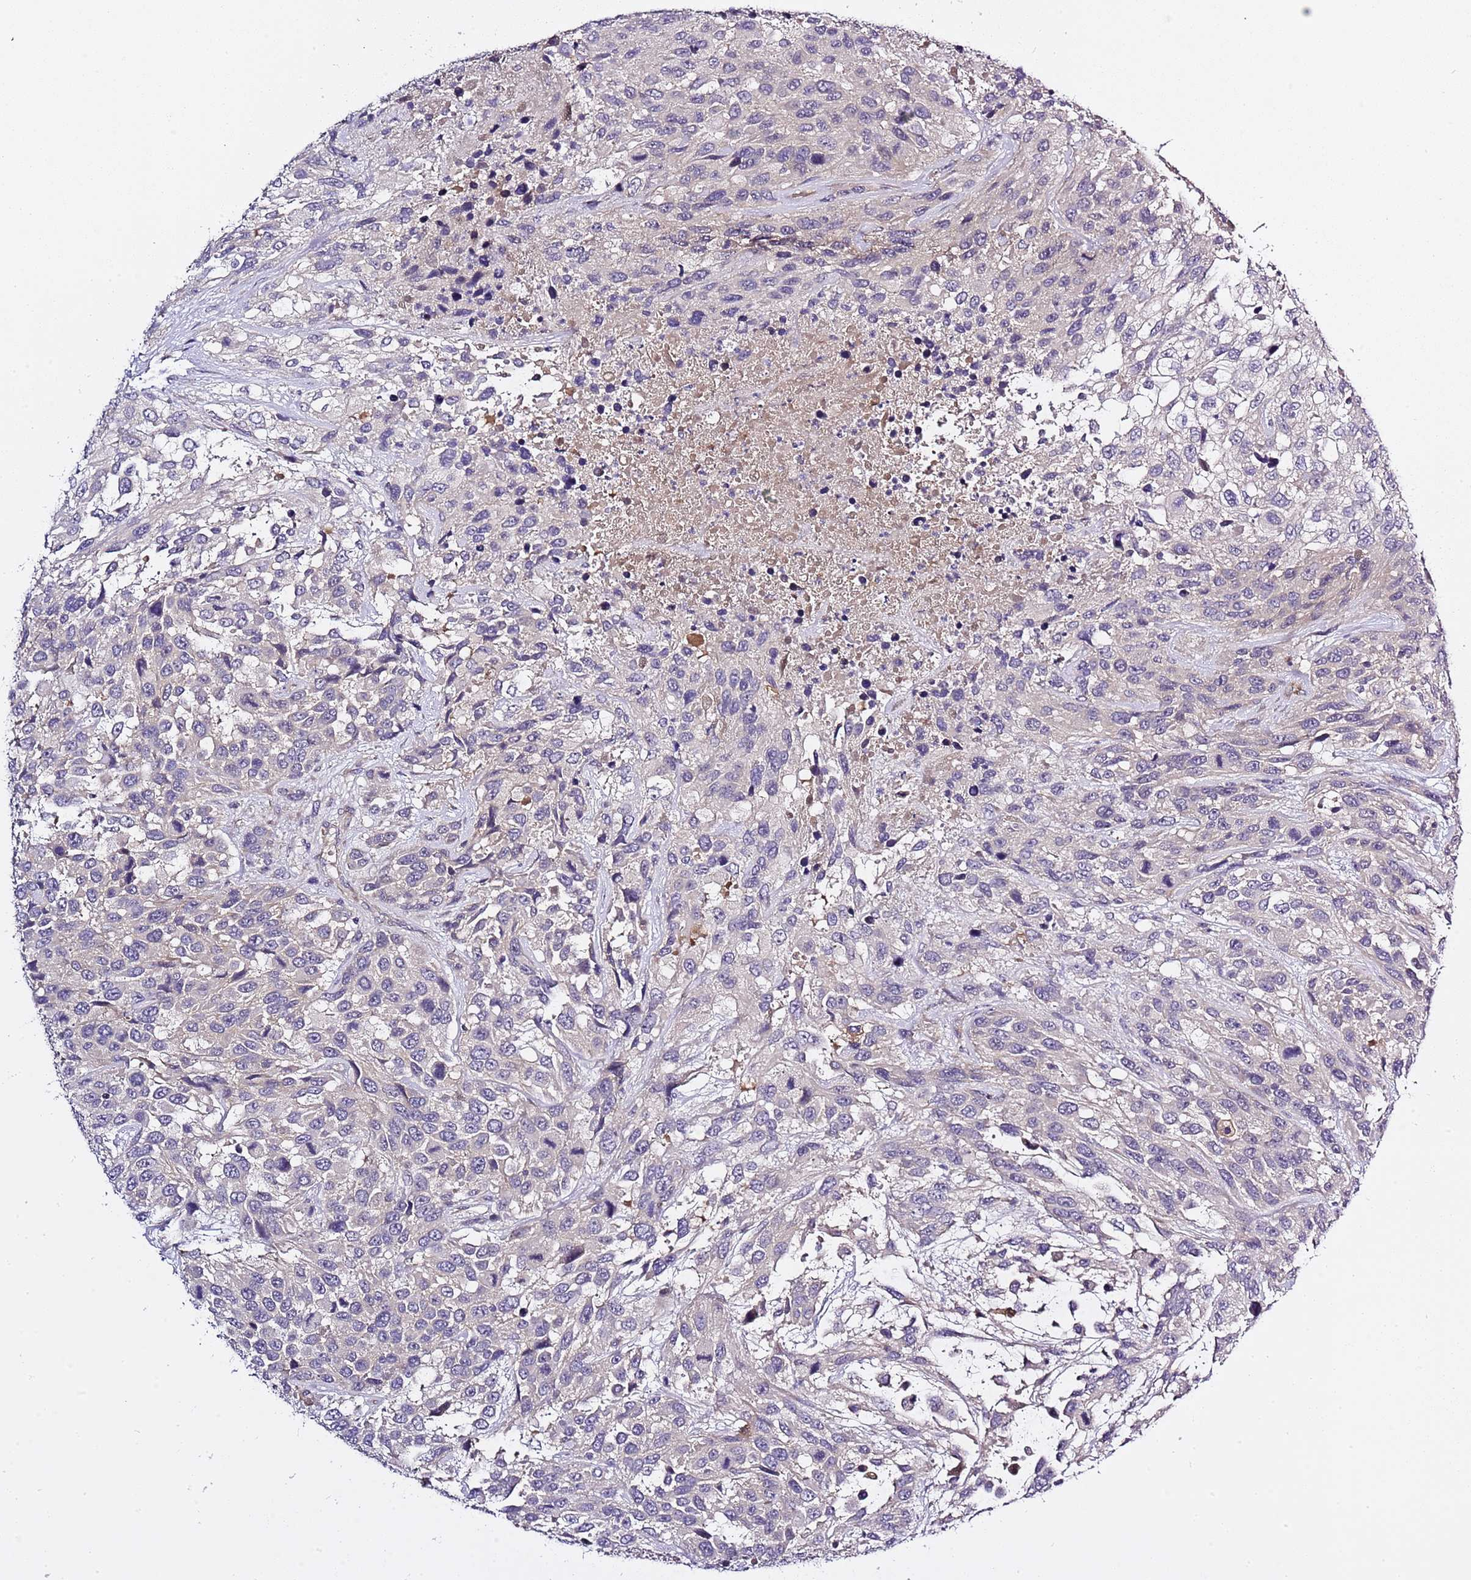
{"staining": {"intensity": "negative", "quantity": "none", "location": "none"}, "tissue": "urothelial cancer", "cell_type": "Tumor cells", "image_type": "cancer", "snomed": [{"axis": "morphology", "description": "Urothelial carcinoma, High grade"}, {"axis": "topography", "description": "Urinary bladder"}], "caption": "Tumor cells show no significant protein expression in urothelial cancer.", "gene": "RFK", "patient": {"sex": "female", "age": 70}}